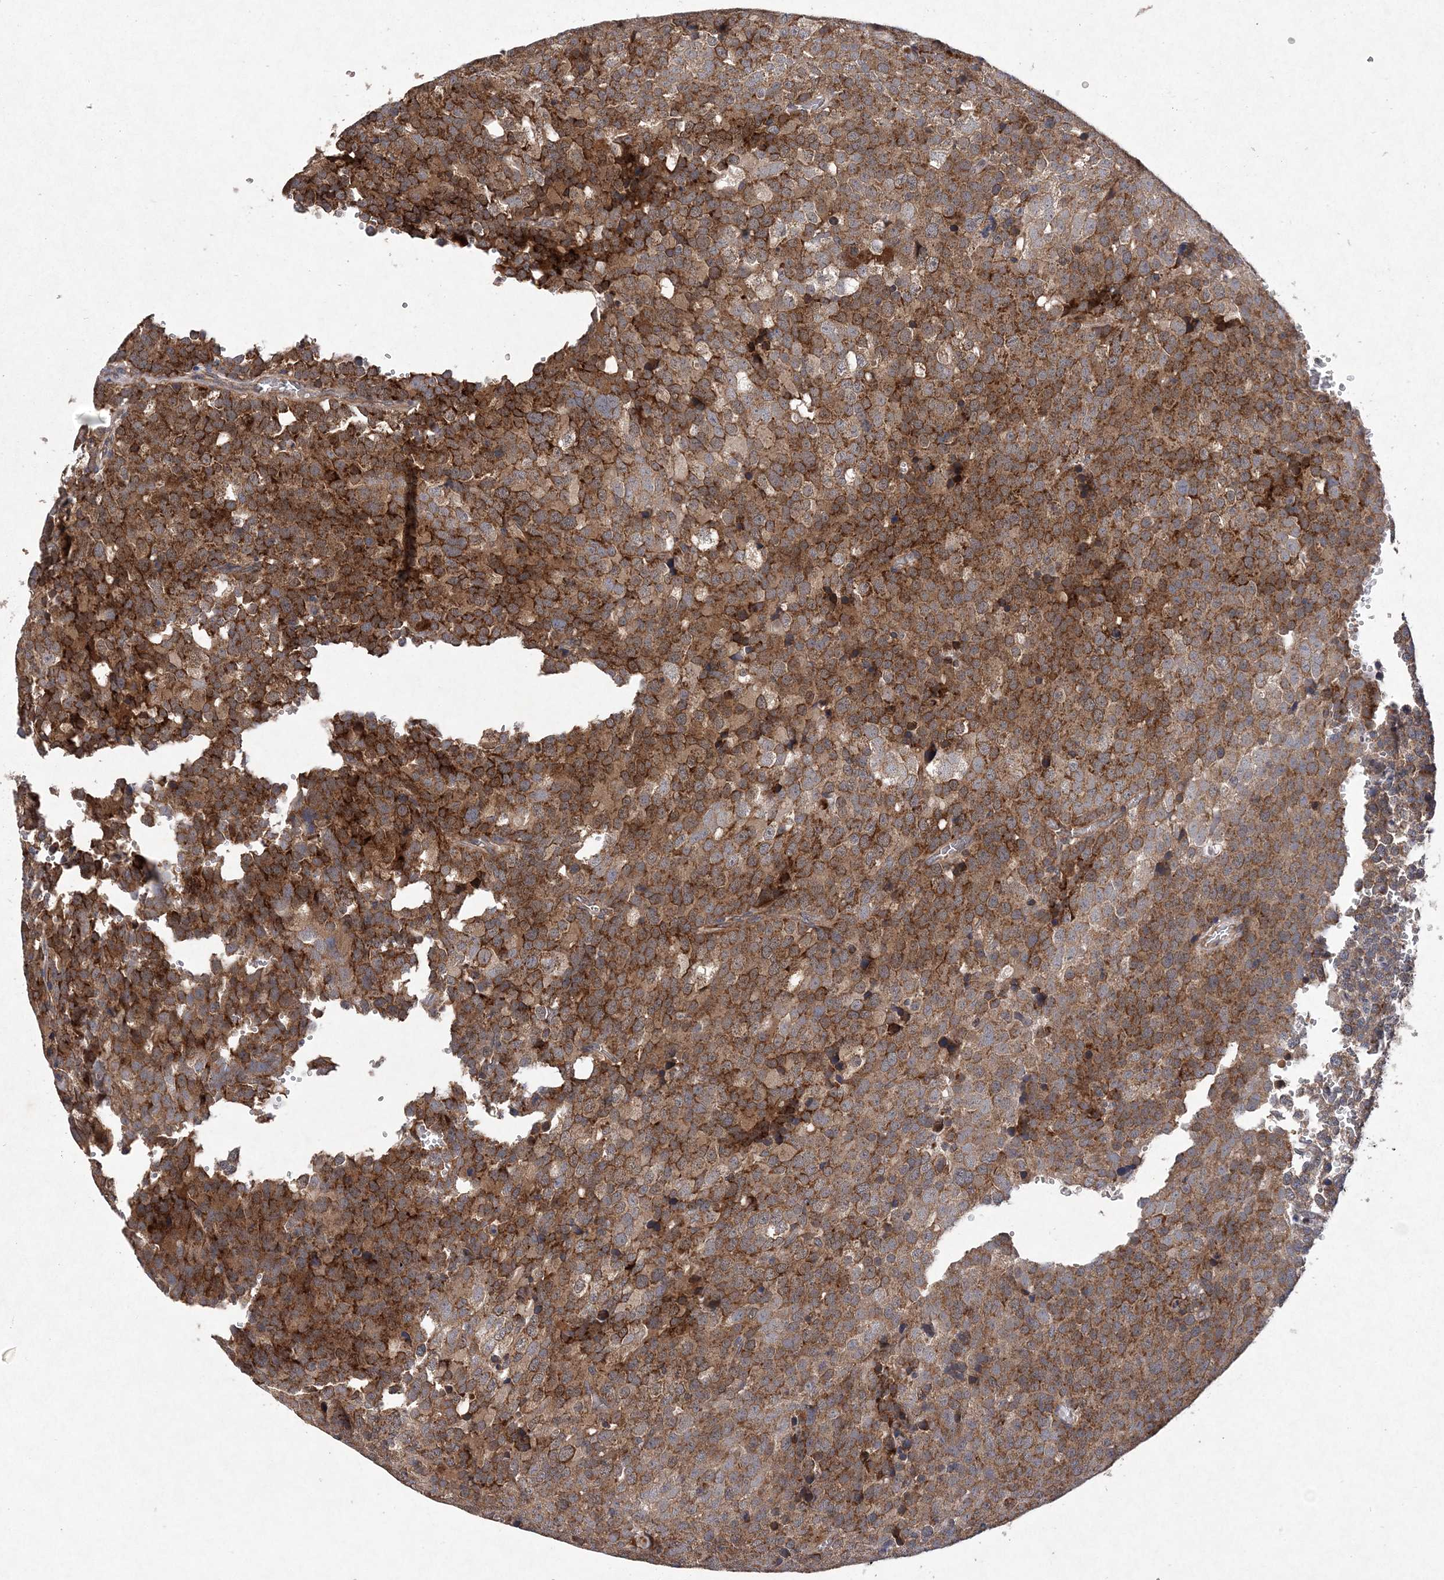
{"staining": {"intensity": "strong", "quantity": ">75%", "location": "cytoplasmic/membranous"}, "tissue": "testis cancer", "cell_type": "Tumor cells", "image_type": "cancer", "snomed": [{"axis": "morphology", "description": "Seminoma, NOS"}, {"axis": "topography", "description": "Testis"}], "caption": "Seminoma (testis) stained with DAB IHC shows high levels of strong cytoplasmic/membranous expression in about >75% of tumor cells.", "gene": "PROSER1", "patient": {"sex": "male", "age": 71}}